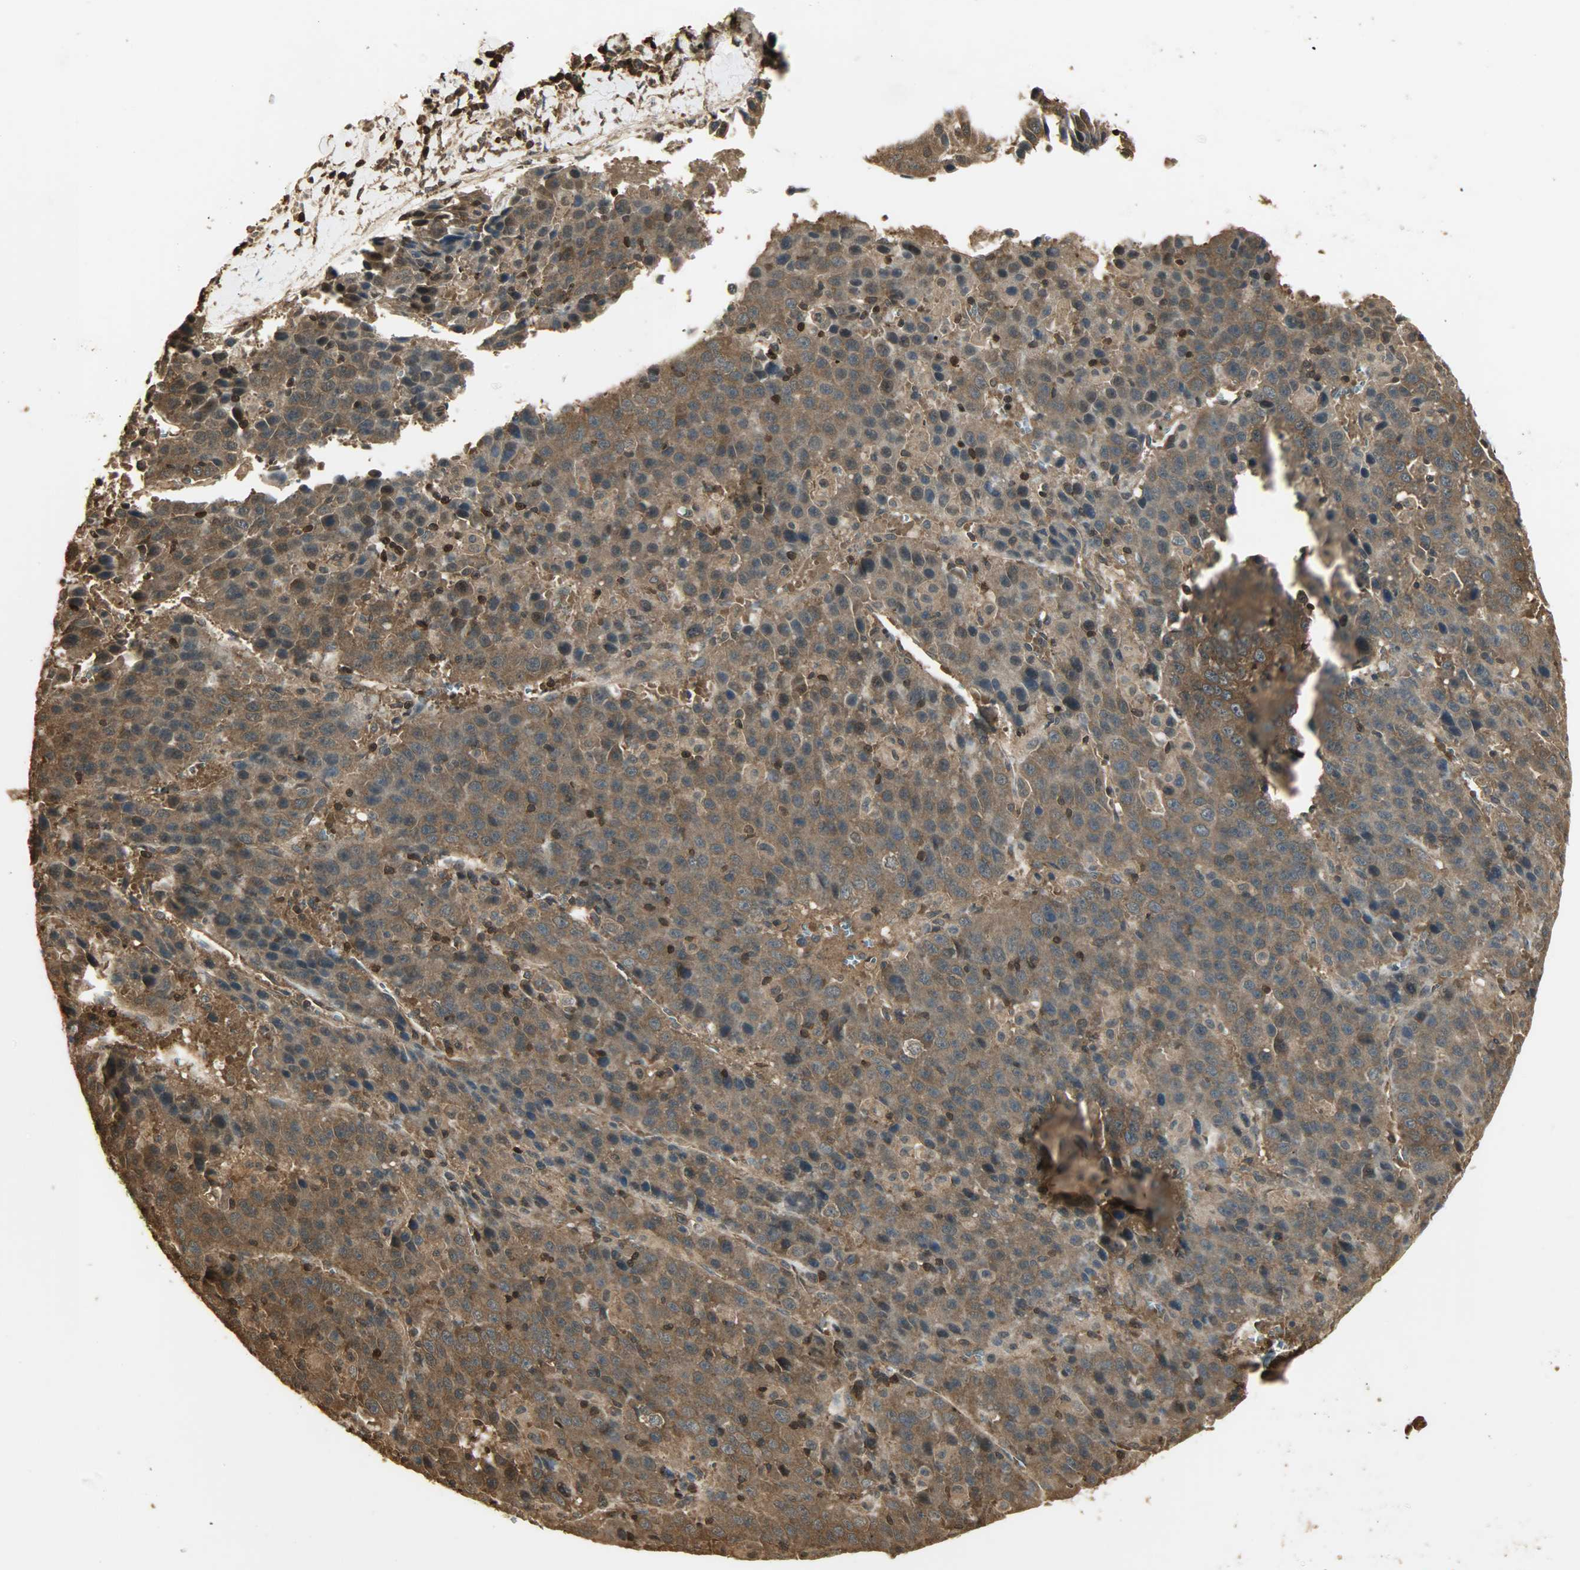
{"staining": {"intensity": "strong", "quantity": ">75%", "location": "cytoplasmic/membranous"}, "tissue": "liver cancer", "cell_type": "Tumor cells", "image_type": "cancer", "snomed": [{"axis": "morphology", "description": "Carcinoma, Hepatocellular, NOS"}, {"axis": "topography", "description": "Liver"}], "caption": "Immunohistochemistry (DAB) staining of human liver hepatocellular carcinoma reveals strong cytoplasmic/membranous protein staining in approximately >75% of tumor cells. The staining is performed using DAB brown chromogen to label protein expression. The nuclei are counter-stained blue using hematoxylin.", "gene": "YWHAZ", "patient": {"sex": "female", "age": 53}}